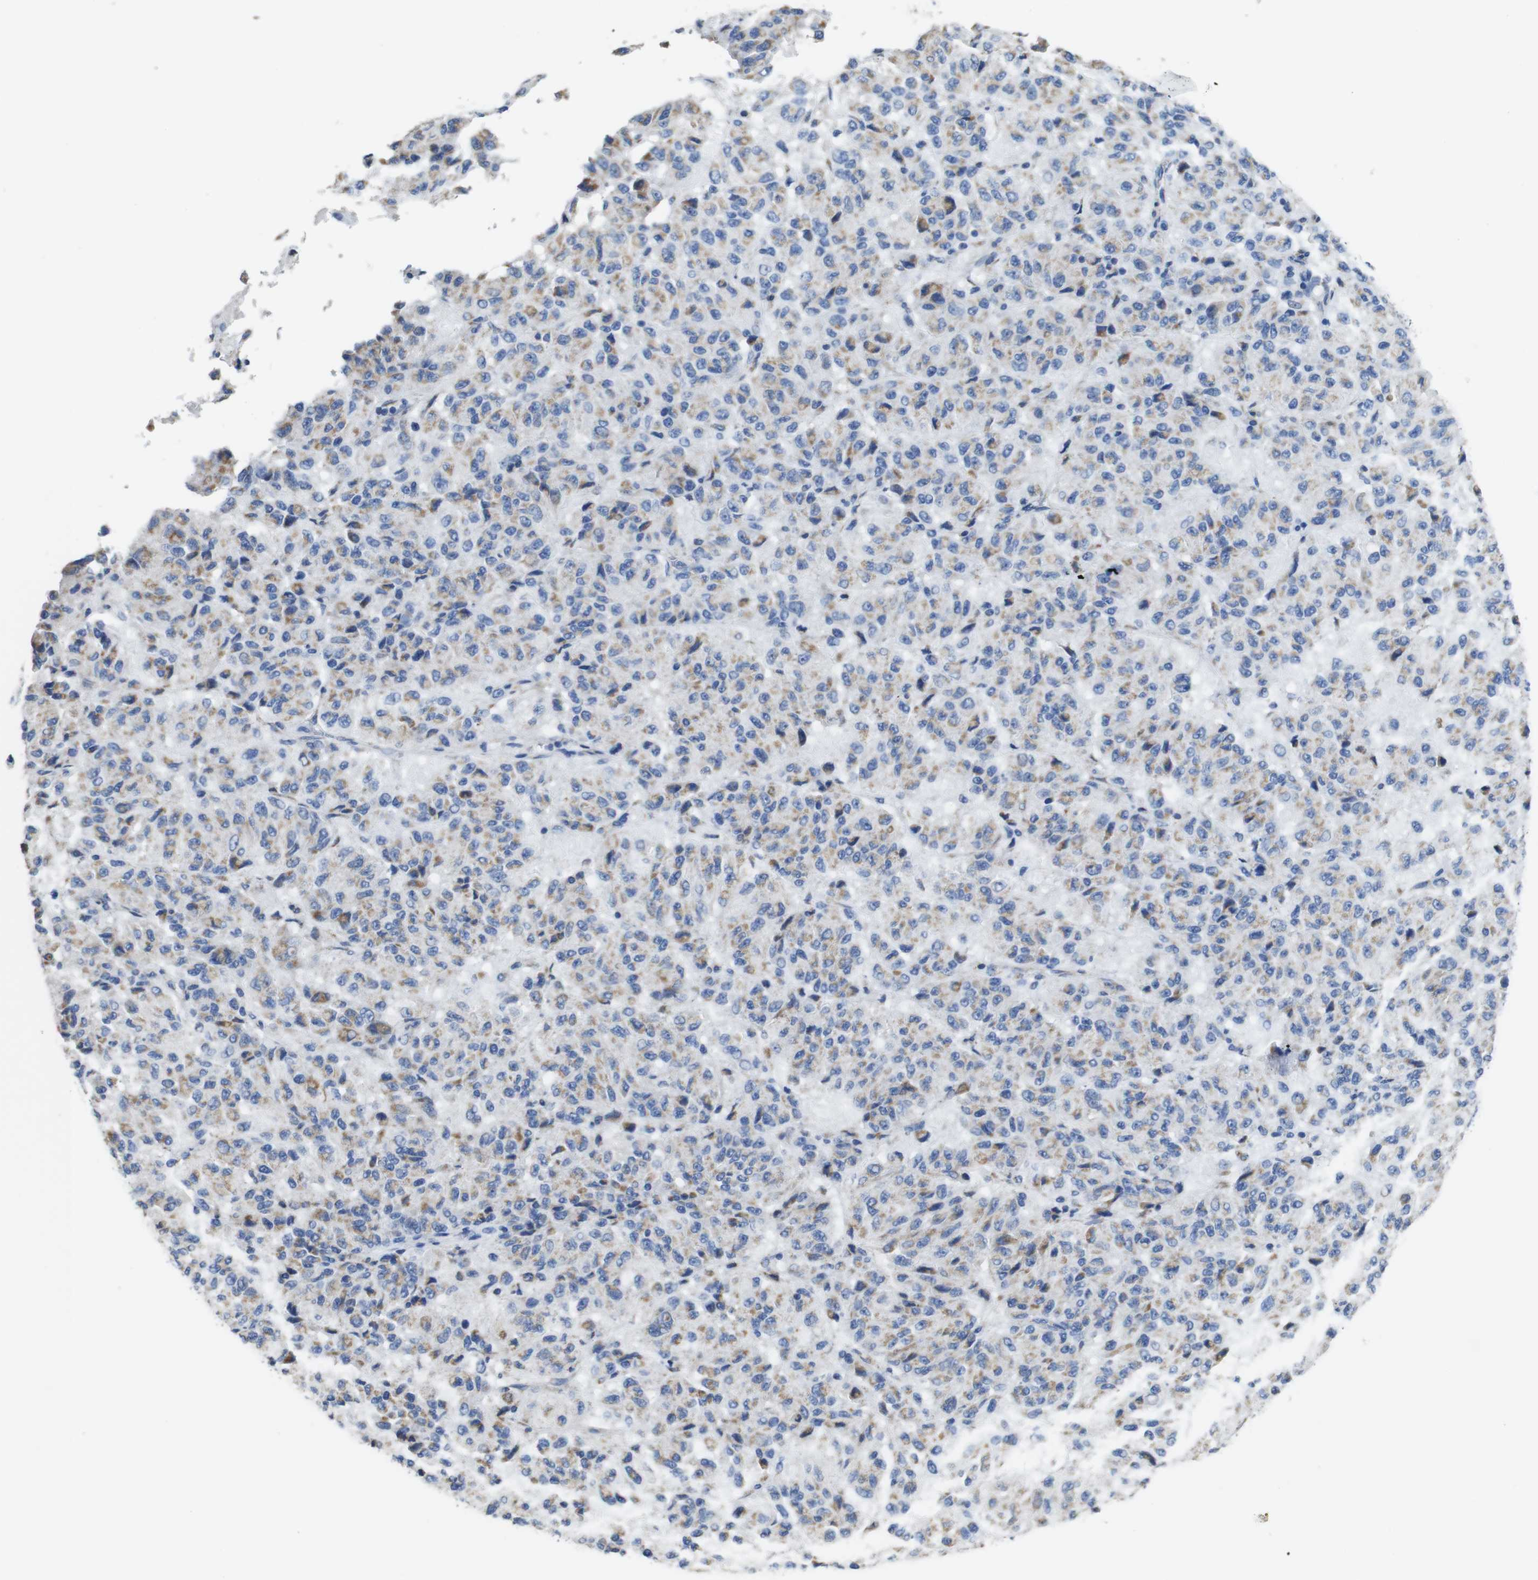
{"staining": {"intensity": "moderate", "quantity": ">75%", "location": "cytoplasmic/membranous"}, "tissue": "melanoma", "cell_type": "Tumor cells", "image_type": "cancer", "snomed": [{"axis": "morphology", "description": "Malignant melanoma, Metastatic site"}, {"axis": "topography", "description": "Lung"}], "caption": "A medium amount of moderate cytoplasmic/membranous expression is seen in about >75% of tumor cells in melanoma tissue. Using DAB (3,3'-diaminobenzidine) (brown) and hematoxylin (blue) stains, captured at high magnification using brightfield microscopy.", "gene": "MAOA", "patient": {"sex": "male", "age": 64}}